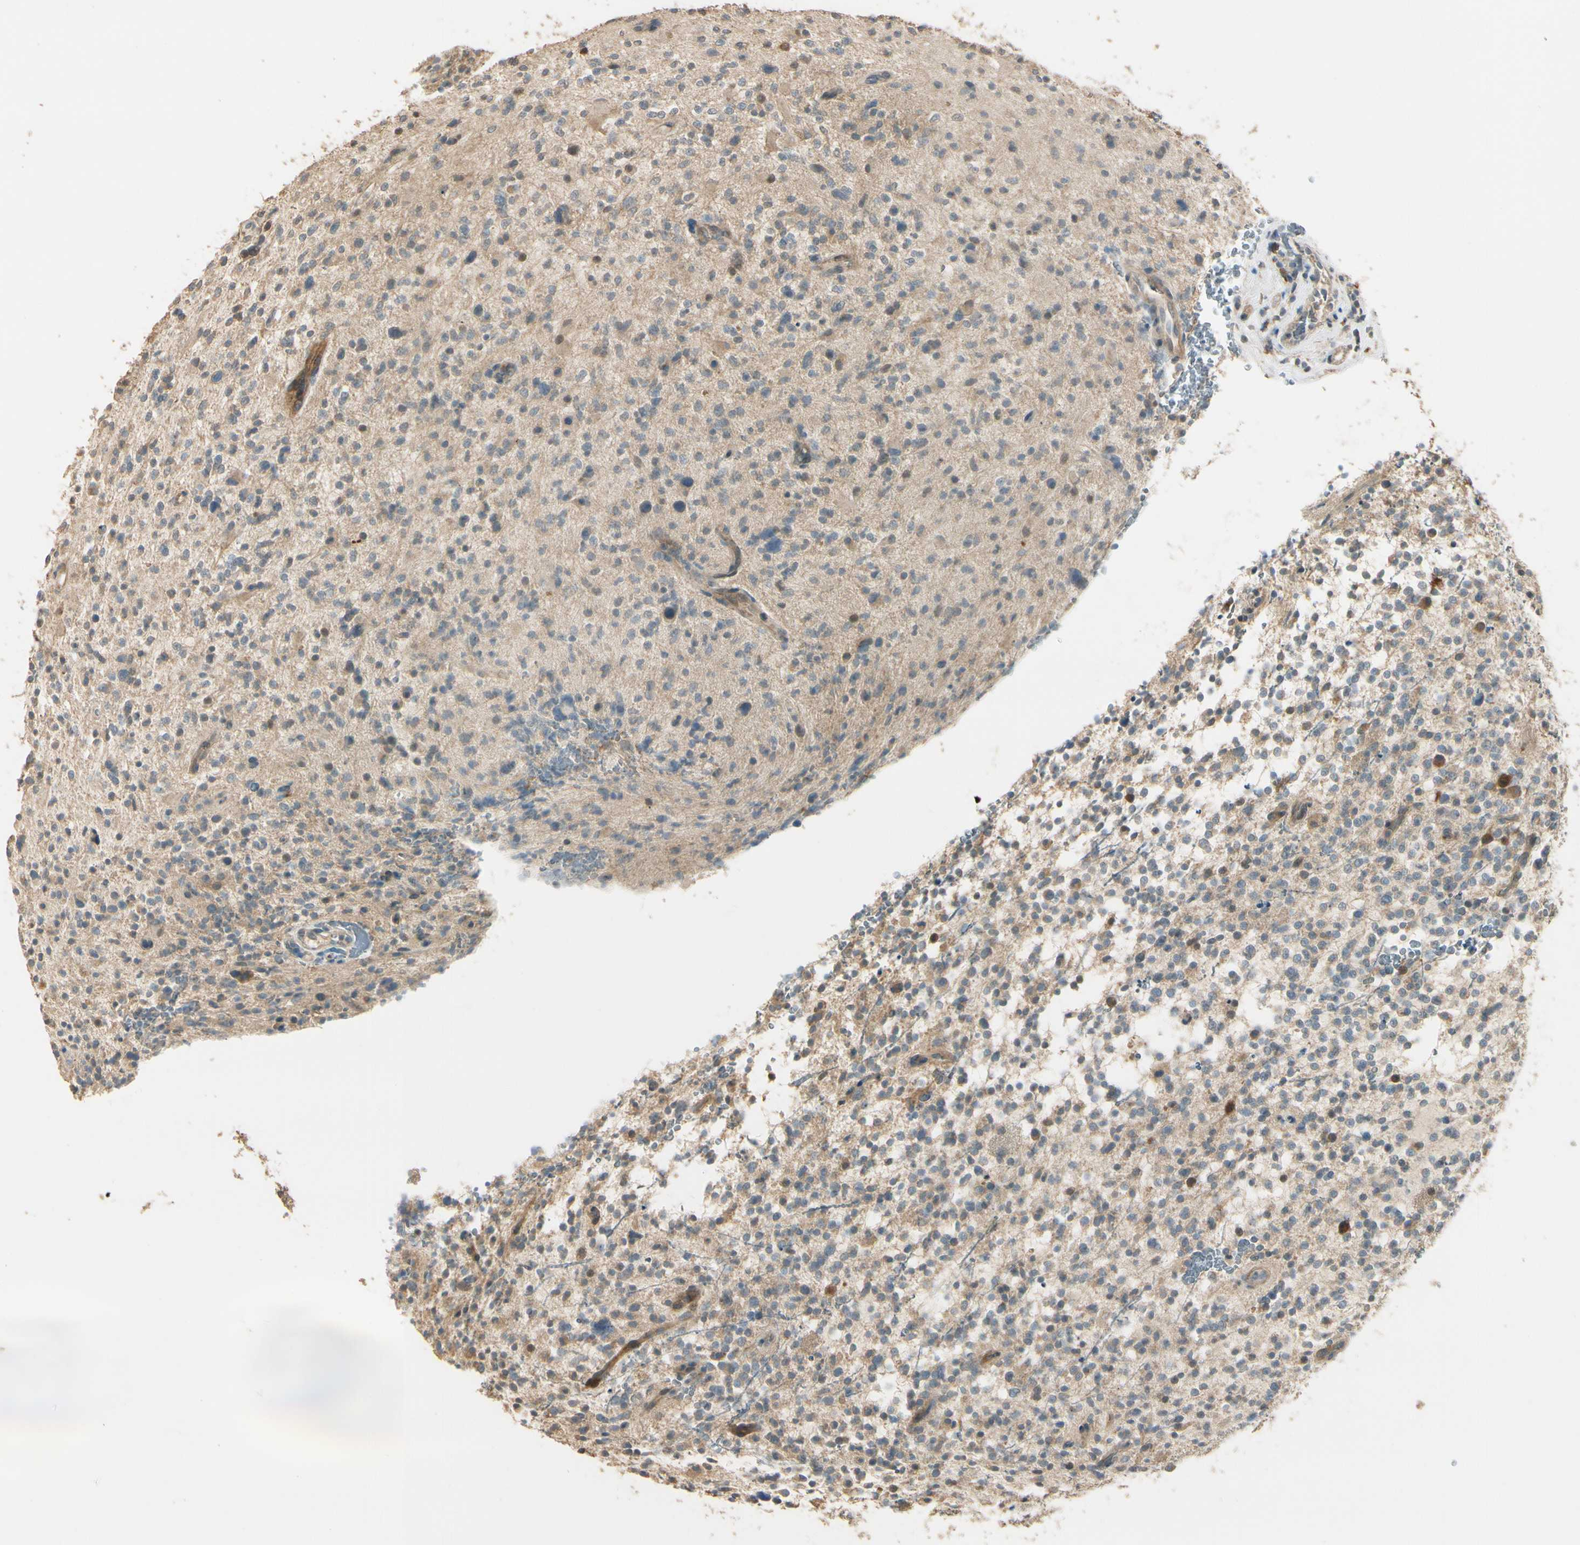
{"staining": {"intensity": "weak", "quantity": ">75%", "location": "cytoplasmic/membranous"}, "tissue": "glioma", "cell_type": "Tumor cells", "image_type": "cancer", "snomed": [{"axis": "morphology", "description": "Glioma, malignant, High grade"}, {"axis": "topography", "description": "Brain"}], "caption": "IHC staining of high-grade glioma (malignant), which demonstrates low levels of weak cytoplasmic/membranous staining in about >75% of tumor cells indicating weak cytoplasmic/membranous protein staining. The staining was performed using DAB (3,3'-diaminobenzidine) (brown) for protein detection and nuclei were counterstained in hematoxylin (blue).", "gene": "PLXNA1", "patient": {"sex": "male", "age": 48}}